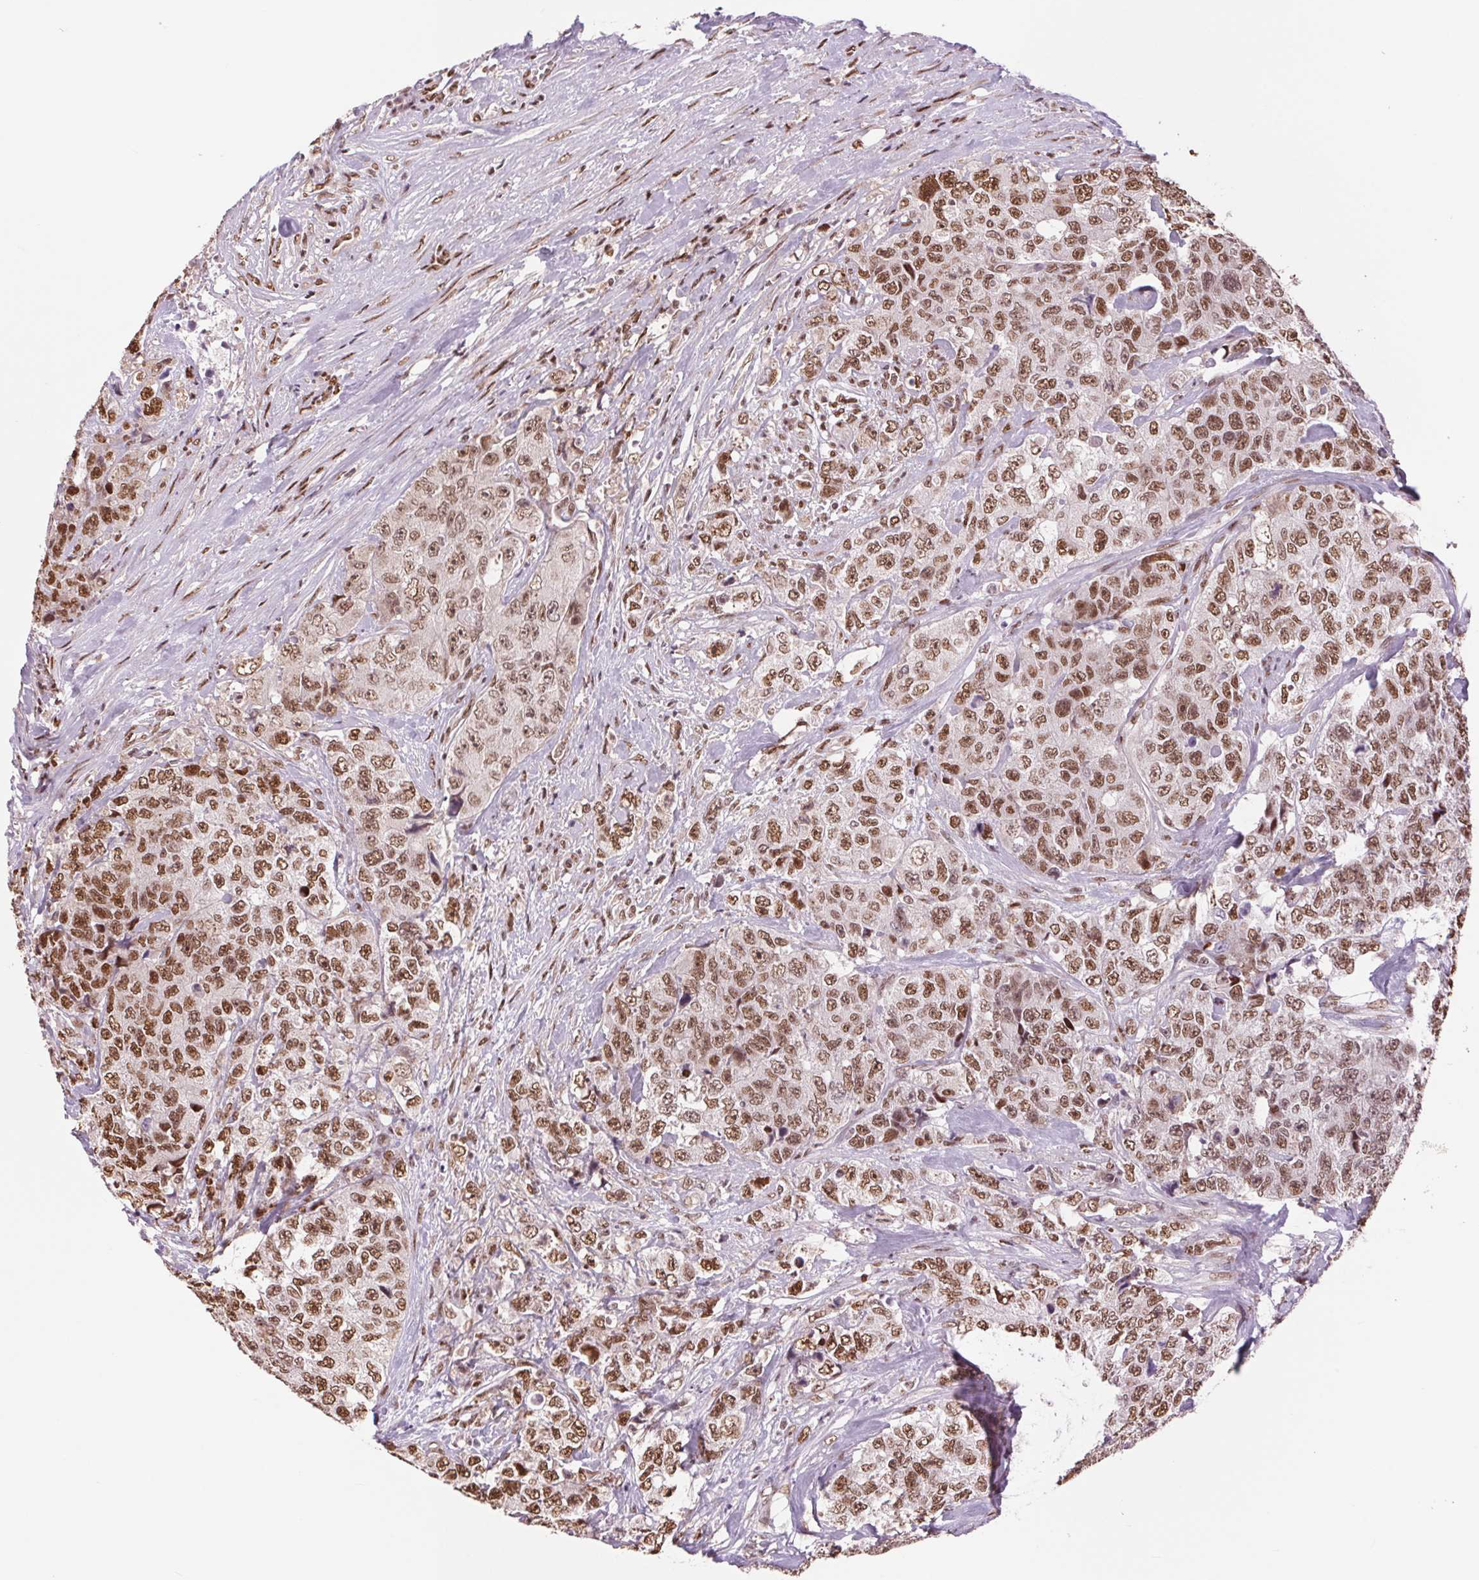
{"staining": {"intensity": "moderate", "quantity": ">75%", "location": "nuclear"}, "tissue": "urothelial cancer", "cell_type": "Tumor cells", "image_type": "cancer", "snomed": [{"axis": "morphology", "description": "Urothelial carcinoma, High grade"}, {"axis": "topography", "description": "Urinary bladder"}], "caption": "Approximately >75% of tumor cells in urothelial carcinoma (high-grade) show moderate nuclear protein positivity as visualized by brown immunohistochemical staining.", "gene": "RAD23A", "patient": {"sex": "female", "age": 78}}